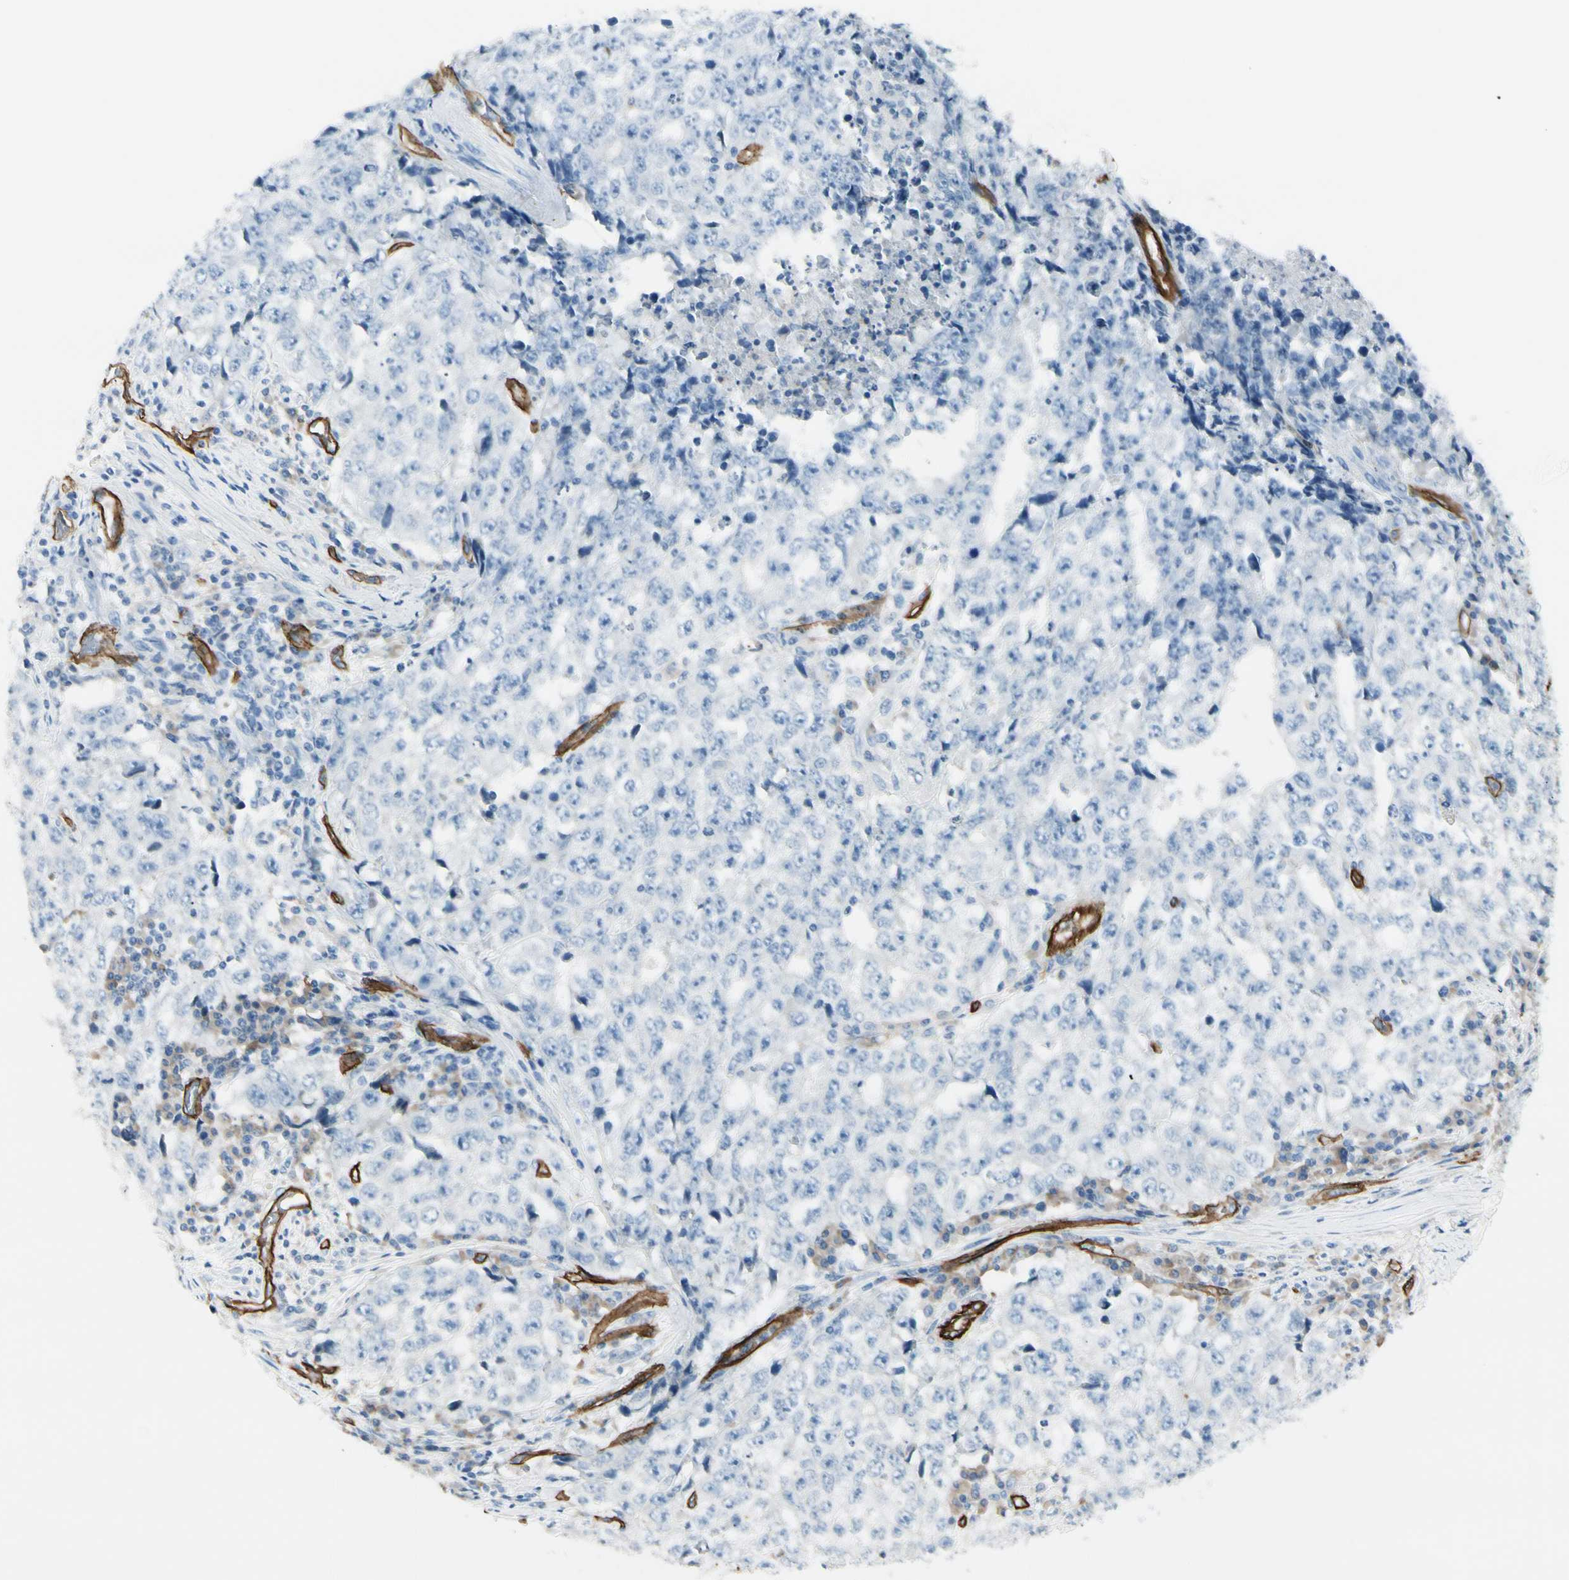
{"staining": {"intensity": "negative", "quantity": "none", "location": "none"}, "tissue": "testis cancer", "cell_type": "Tumor cells", "image_type": "cancer", "snomed": [{"axis": "morphology", "description": "Necrosis, NOS"}, {"axis": "morphology", "description": "Carcinoma, Embryonal, NOS"}, {"axis": "topography", "description": "Testis"}], "caption": "Image shows no significant protein expression in tumor cells of testis cancer. (DAB immunohistochemistry (IHC) visualized using brightfield microscopy, high magnification).", "gene": "CD93", "patient": {"sex": "male", "age": 19}}